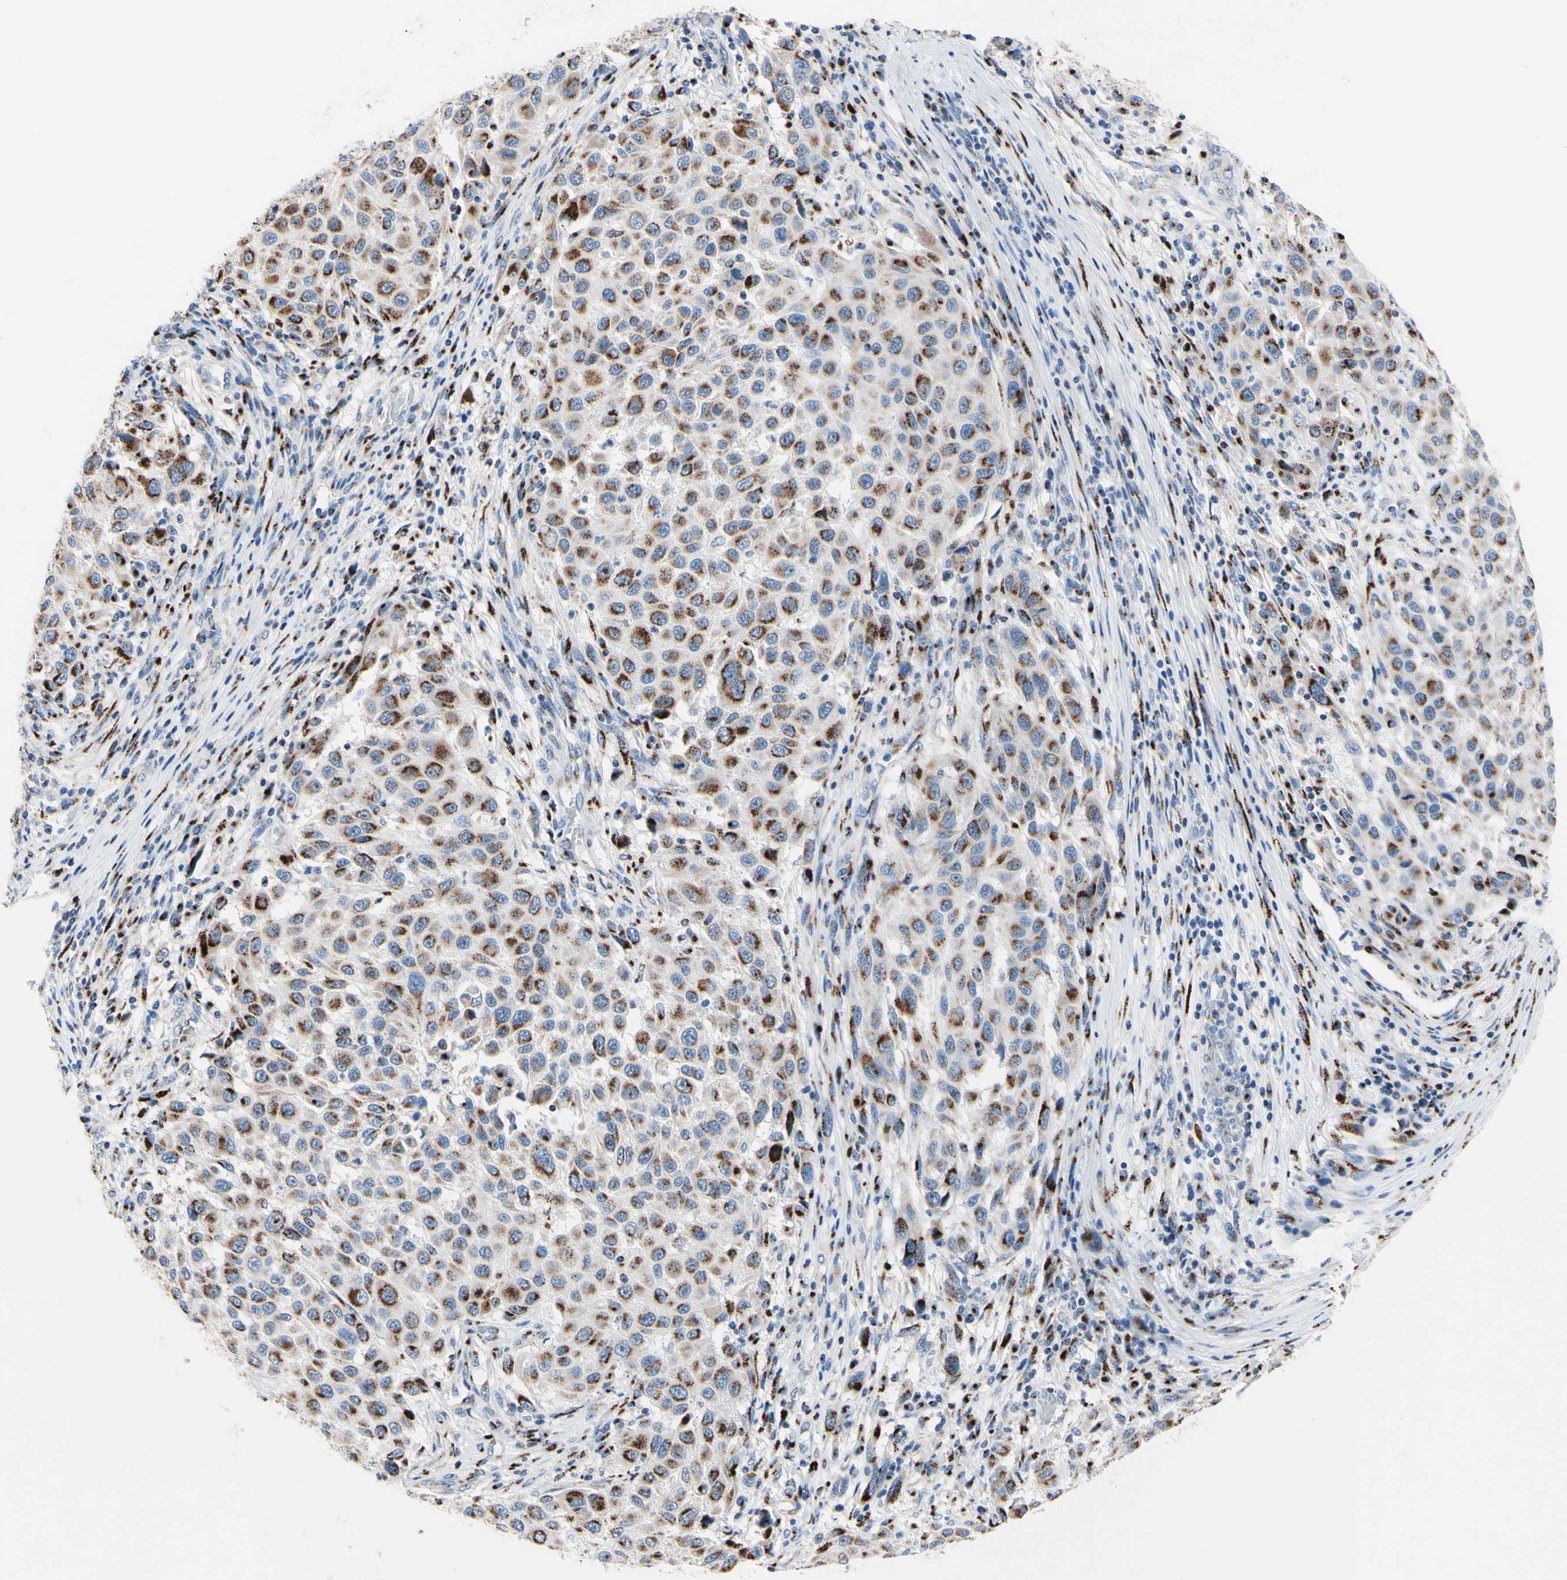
{"staining": {"intensity": "moderate", "quantity": "25%-75%", "location": "cytoplasmic/membranous"}, "tissue": "melanoma", "cell_type": "Tumor cells", "image_type": "cancer", "snomed": [{"axis": "morphology", "description": "Malignant melanoma, Metastatic site"}, {"axis": "topography", "description": "Lymph node"}], "caption": "The photomicrograph shows immunohistochemical staining of melanoma. There is moderate cytoplasmic/membranous expression is appreciated in approximately 25%-75% of tumor cells.", "gene": "GALNT2", "patient": {"sex": "male", "age": 61}}